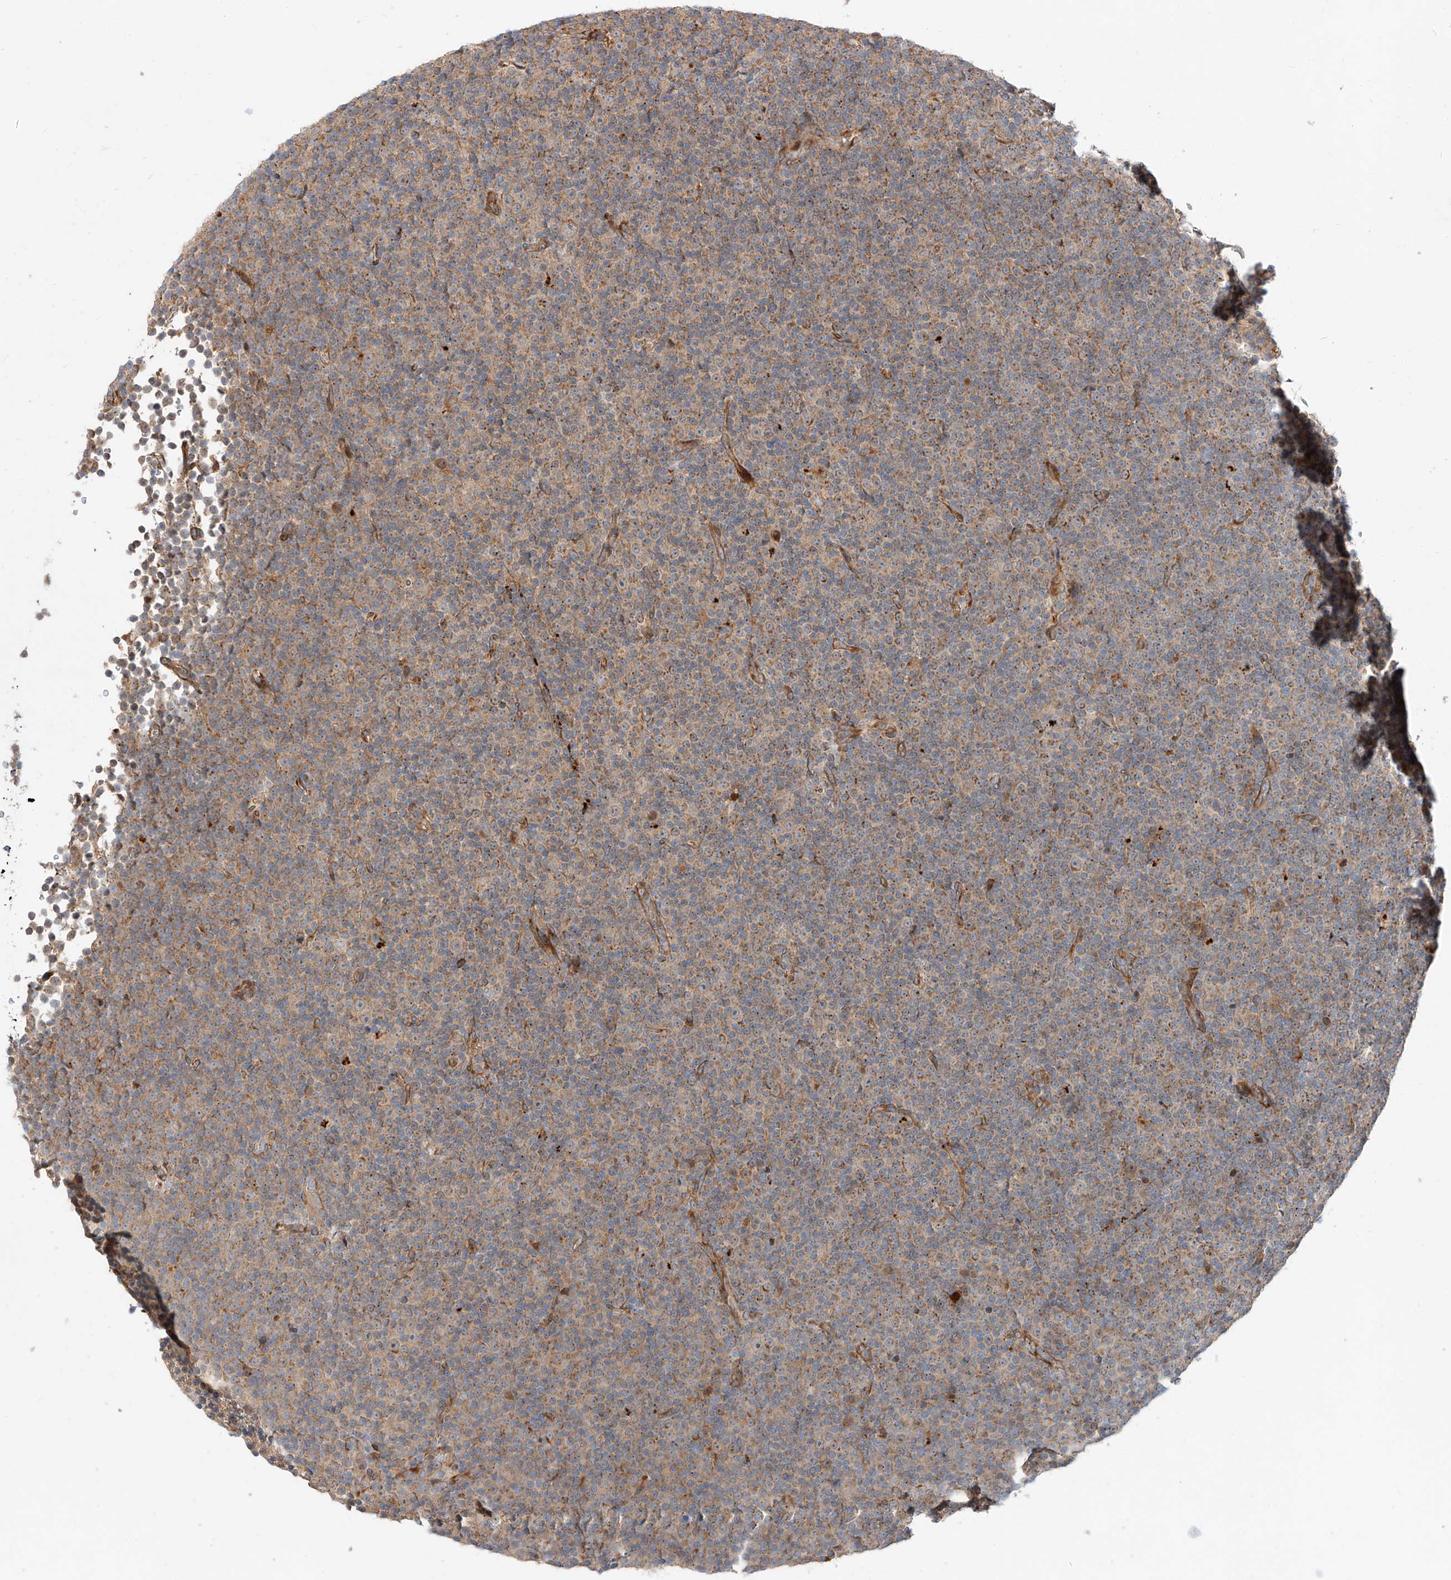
{"staining": {"intensity": "moderate", "quantity": "<25%", "location": "cytoplasmic/membranous"}, "tissue": "lymphoma", "cell_type": "Tumor cells", "image_type": "cancer", "snomed": [{"axis": "morphology", "description": "Malignant lymphoma, non-Hodgkin's type, Low grade"}, {"axis": "topography", "description": "Lymph node"}], "caption": "There is low levels of moderate cytoplasmic/membranous staining in tumor cells of lymphoma, as demonstrated by immunohistochemical staining (brown color).", "gene": "DIRAS3", "patient": {"sex": "female", "age": 67}}